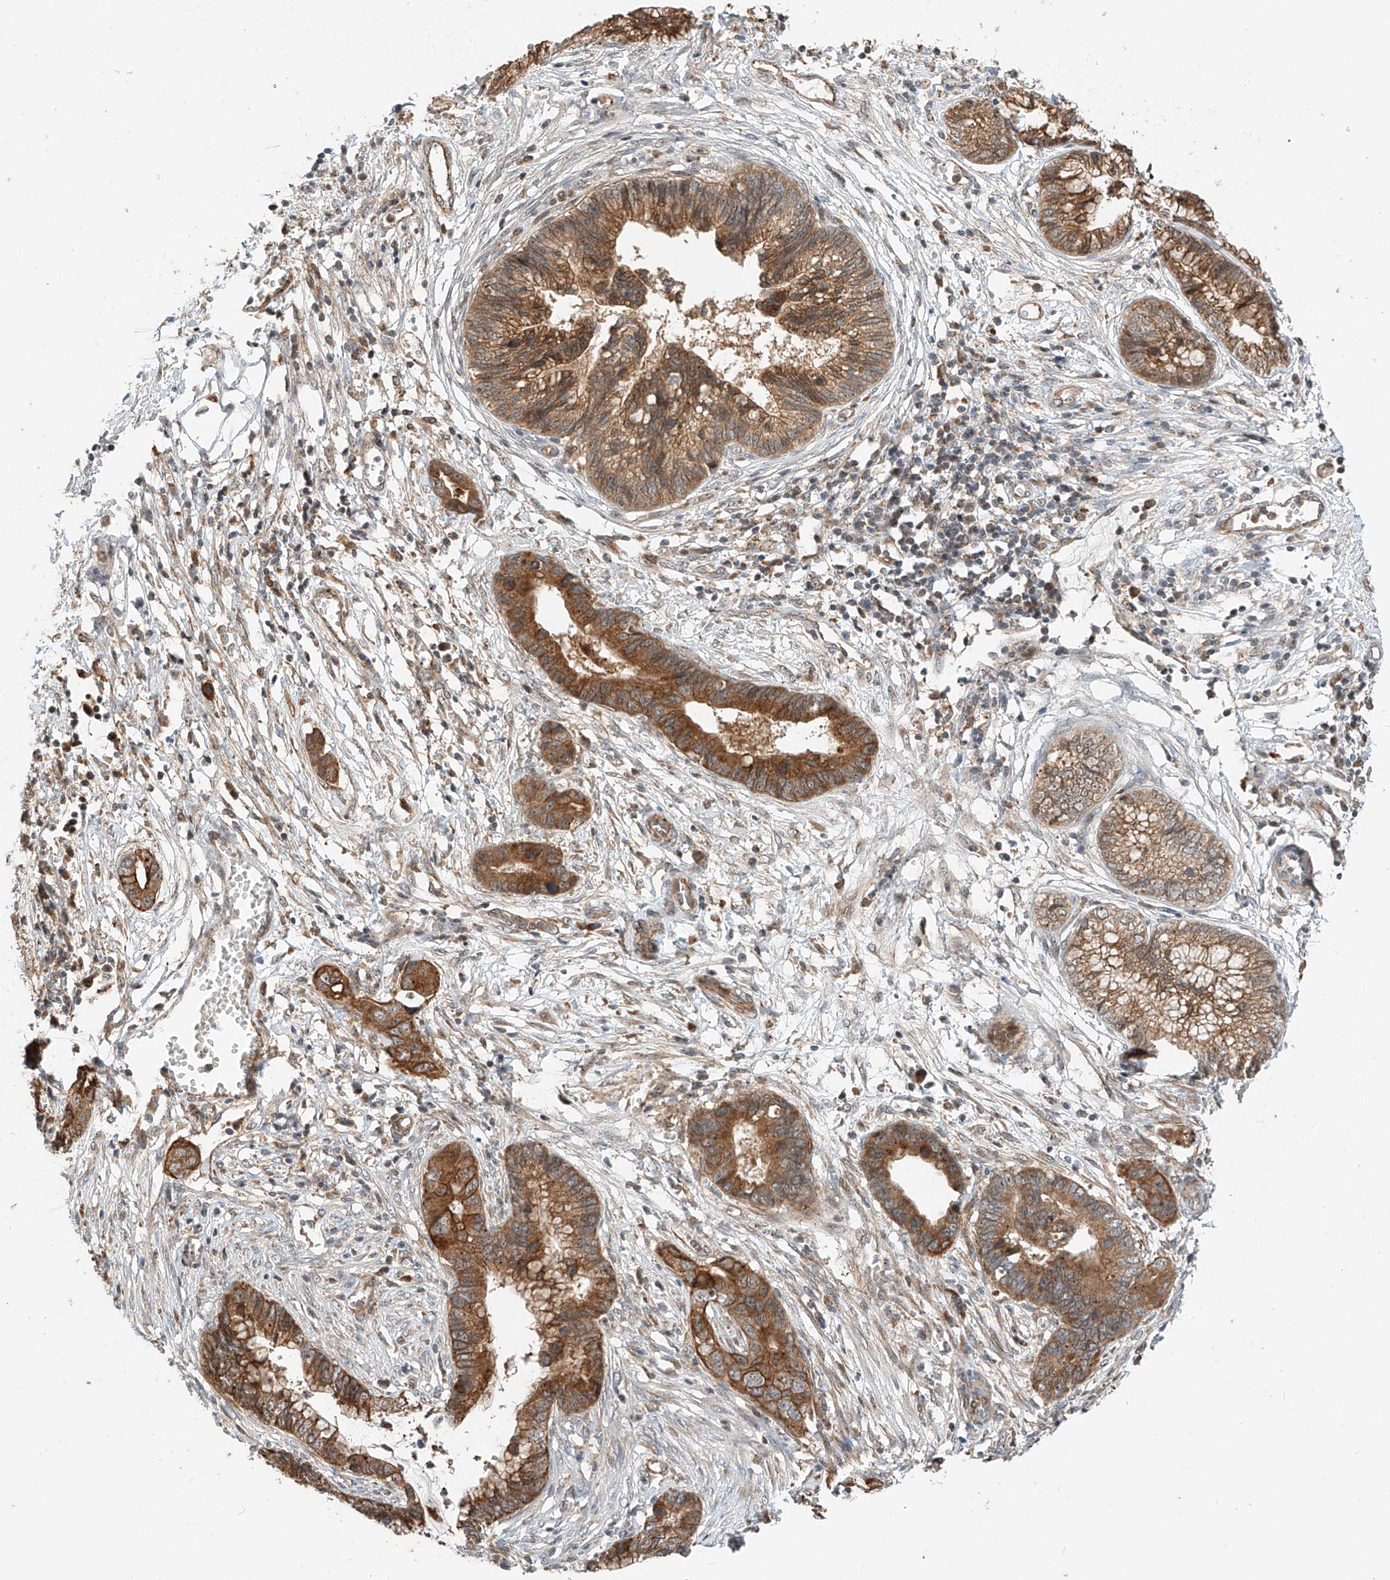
{"staining": {"intensity": "strong", "quantity": ">75%", "location": "cytoplasmic/membranous"}, "tissue": "cervical cancer", "cell_type": "Tumor cells", "image_type": "cancer", "snomed": [{"axis": "morphology", "description": "Adenocarcinoma, NOS"}, {"axis": "topography", "description": "Cervix"}], "caption": "Immunohistochemistry of cervical cancer (adenocarcinoma) reveals high levels of strong cytoplasmic/membranous expression in approximately >75% of tumor cells.", "gene": "CPAMD8", "patient": {"sex": "female", "age": 44}}